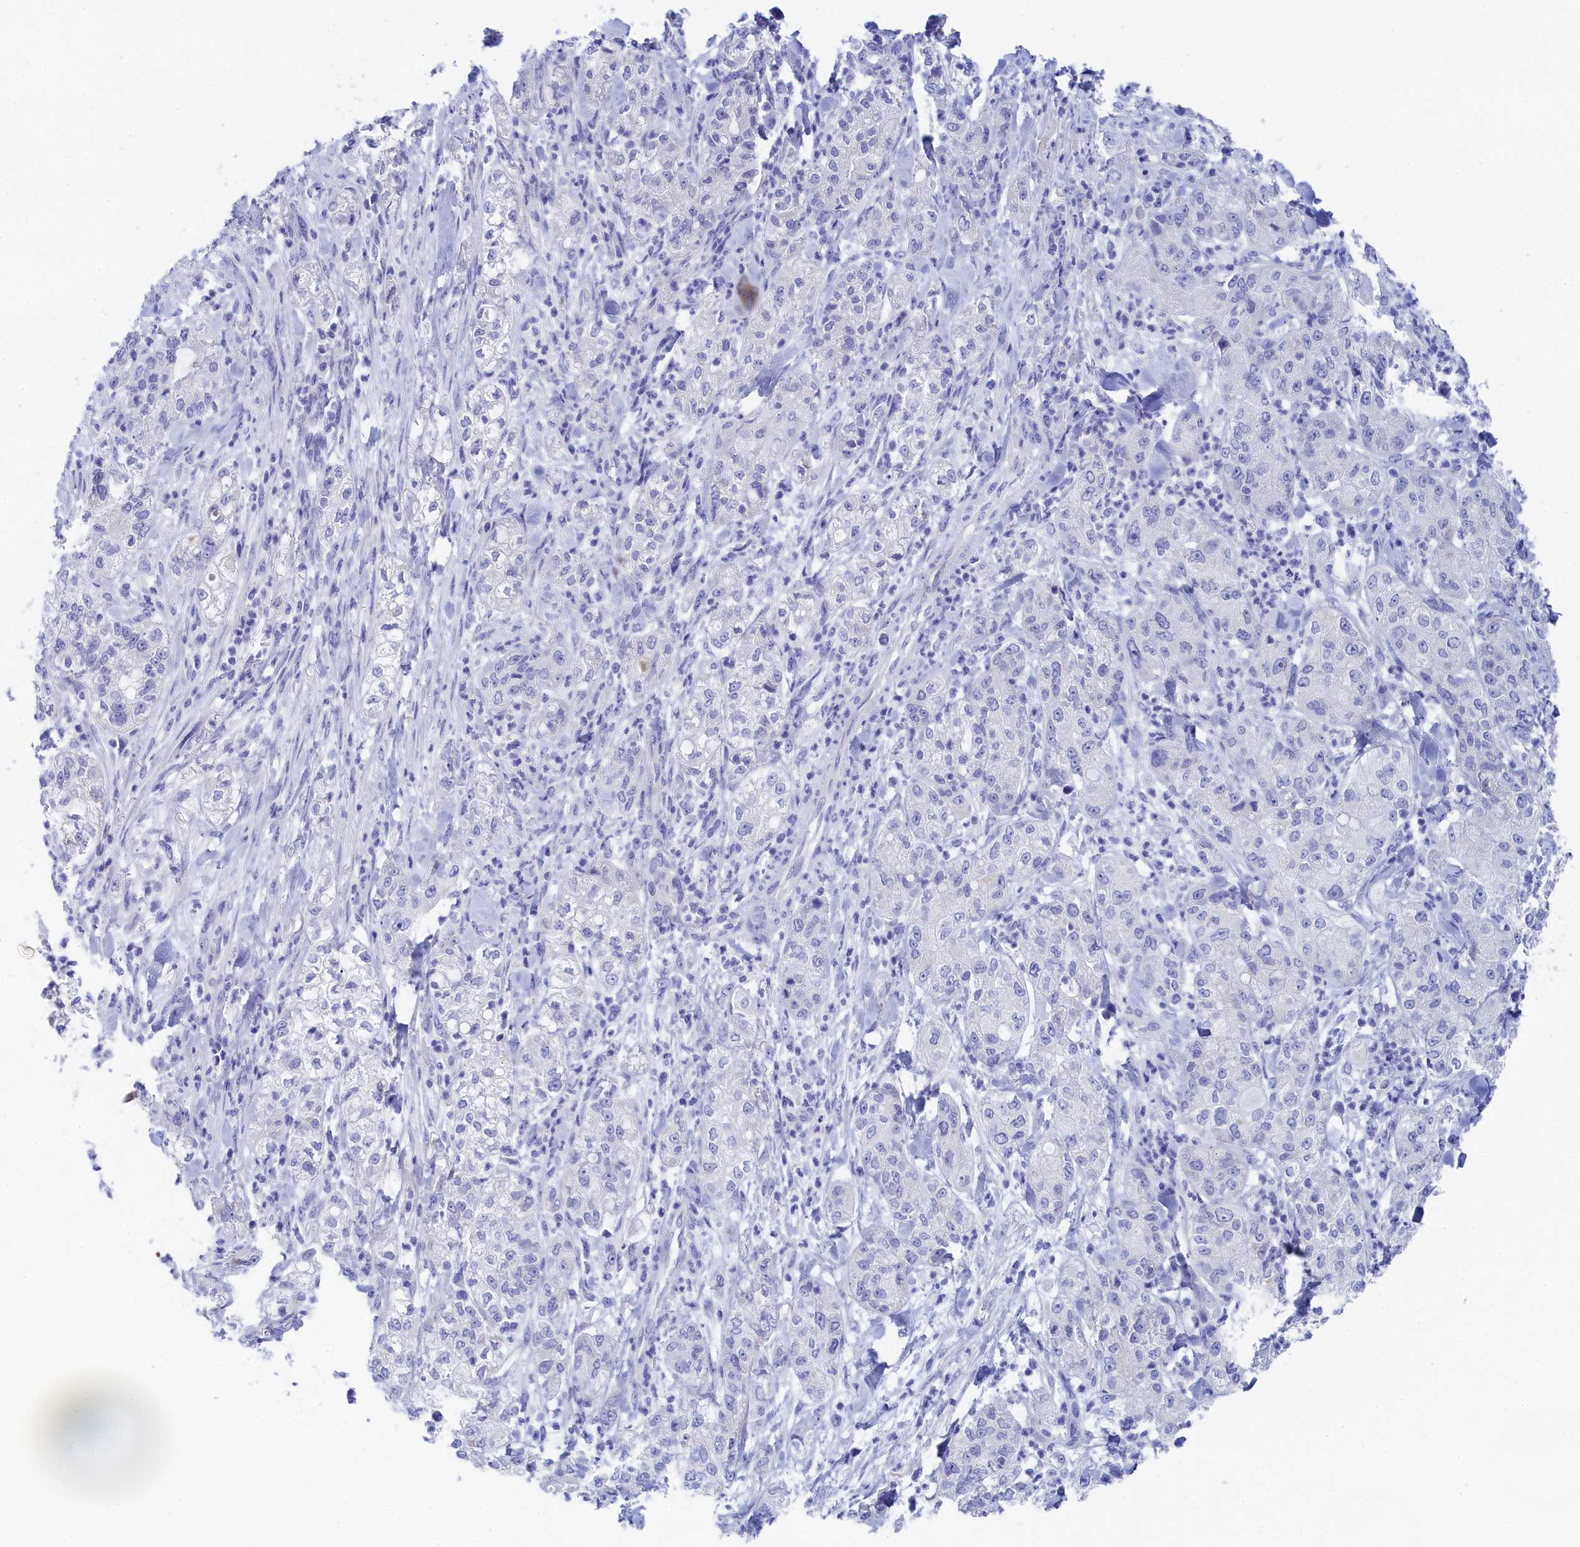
{"staining": {"intensity": "negative", "quantity": "none", "location": "none"}, "tissue": "pancreatic cancer", "cell_type": "Tumor cells", "image_type": "cancer", "snomed": [{"axis": "morphology", "description": "Adenocarcinoma, NOS"}, {"axis": "topography", "description": "Pancreas"}], "caption": "Tumor cells show no significant positivity in pancreatic cancer (adenocarcinoma).", "gene": "TRIM10", "patient": {"sex": "female", "age": 78}}